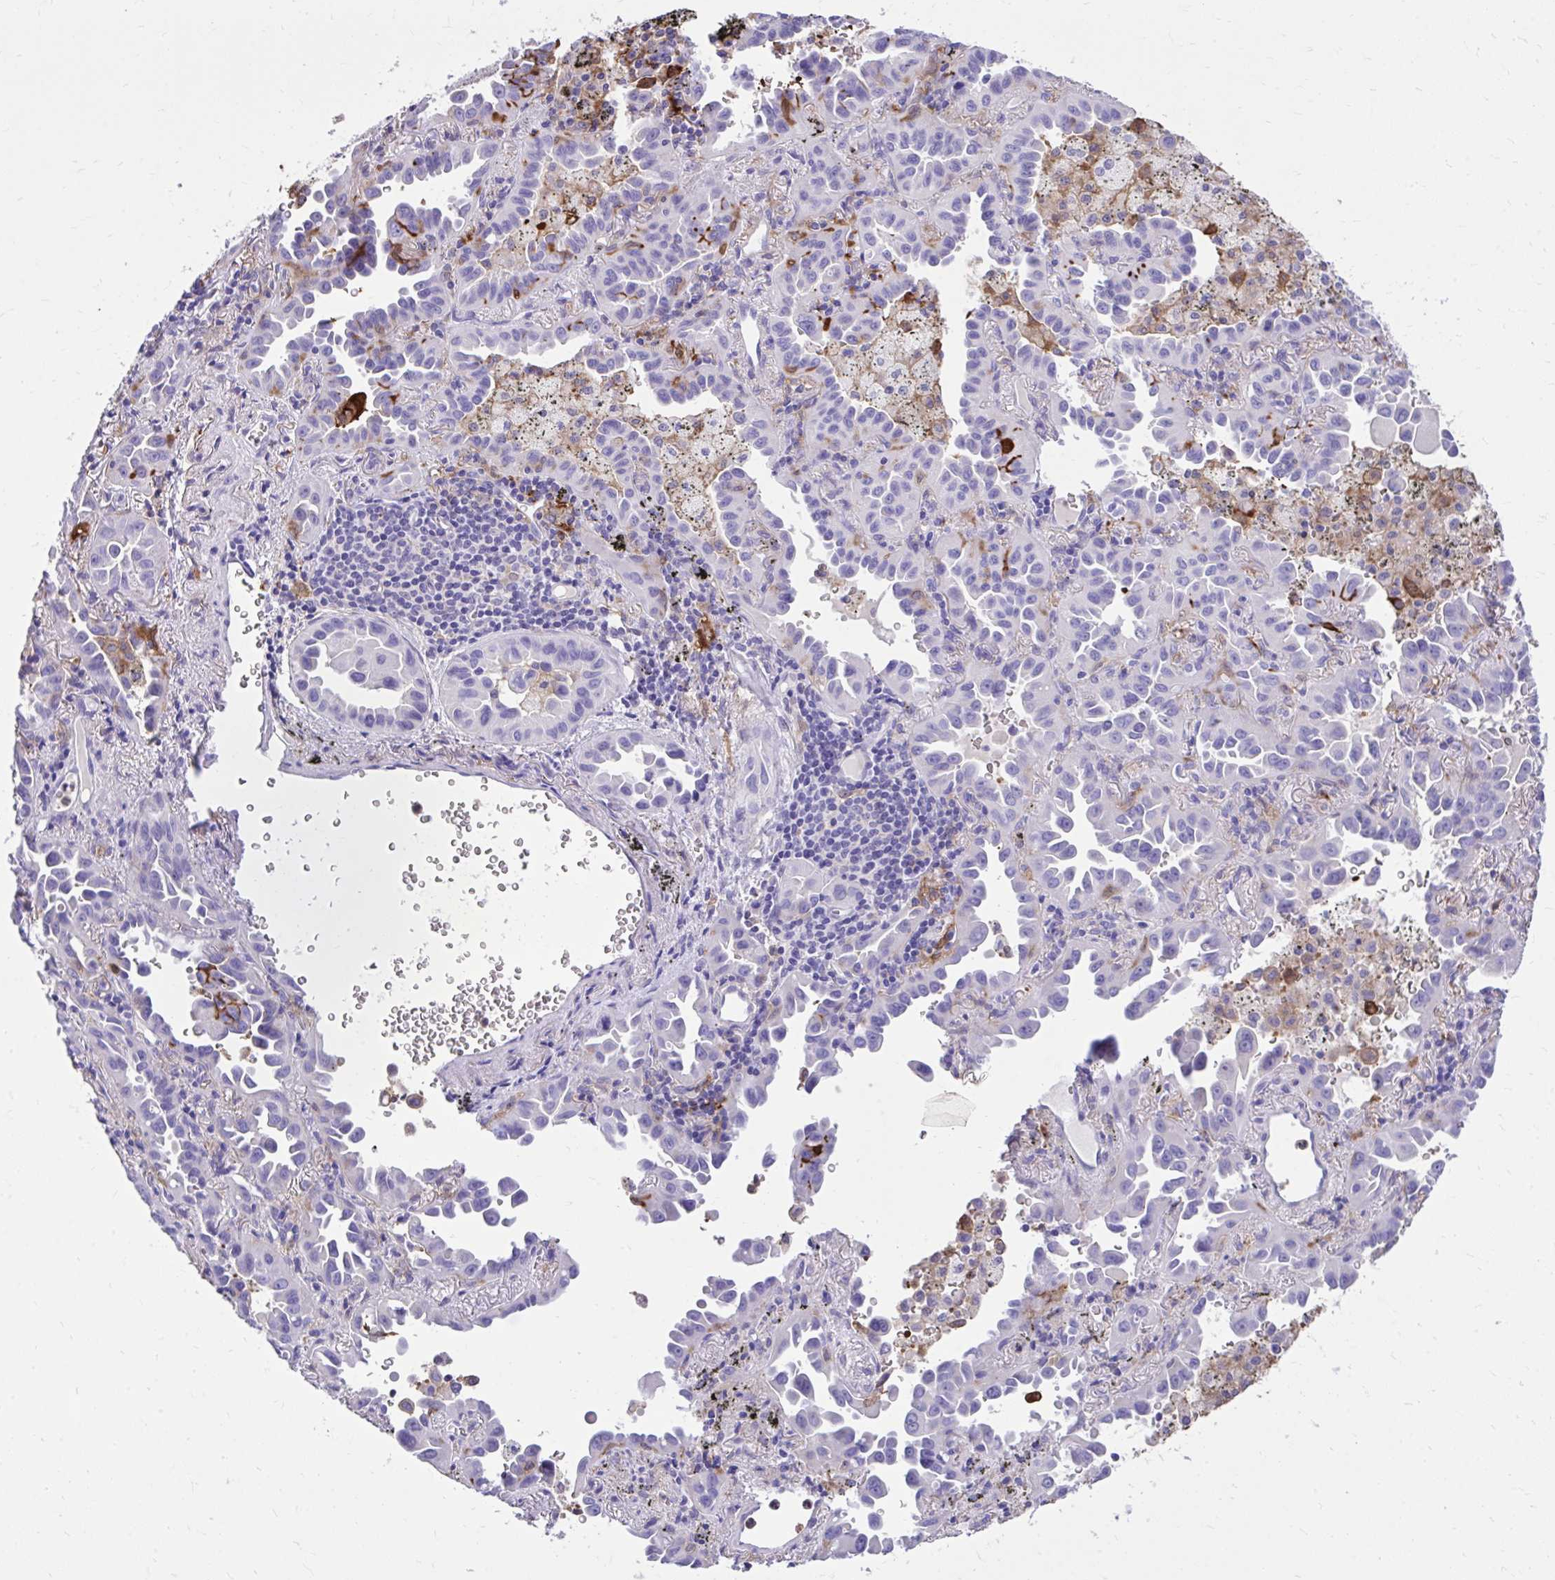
{"staining": {"intensity": "negative", "quantity": "none", "location": "none"}, "tissue": "lung cancer", "cell_type": "Tumor cells", "image_type": "cancer", "snomed": [{"axis": "morphology", "description": "Adenocarcinoma, NOS"}, {"axis": "topography", "description": "Lung"}], "caption": "Histopathology image shows no significant protein staining in tumor cells of lung cancer.", "gene": "TLR7", "patient": {"sex": "male", "age": 68}}